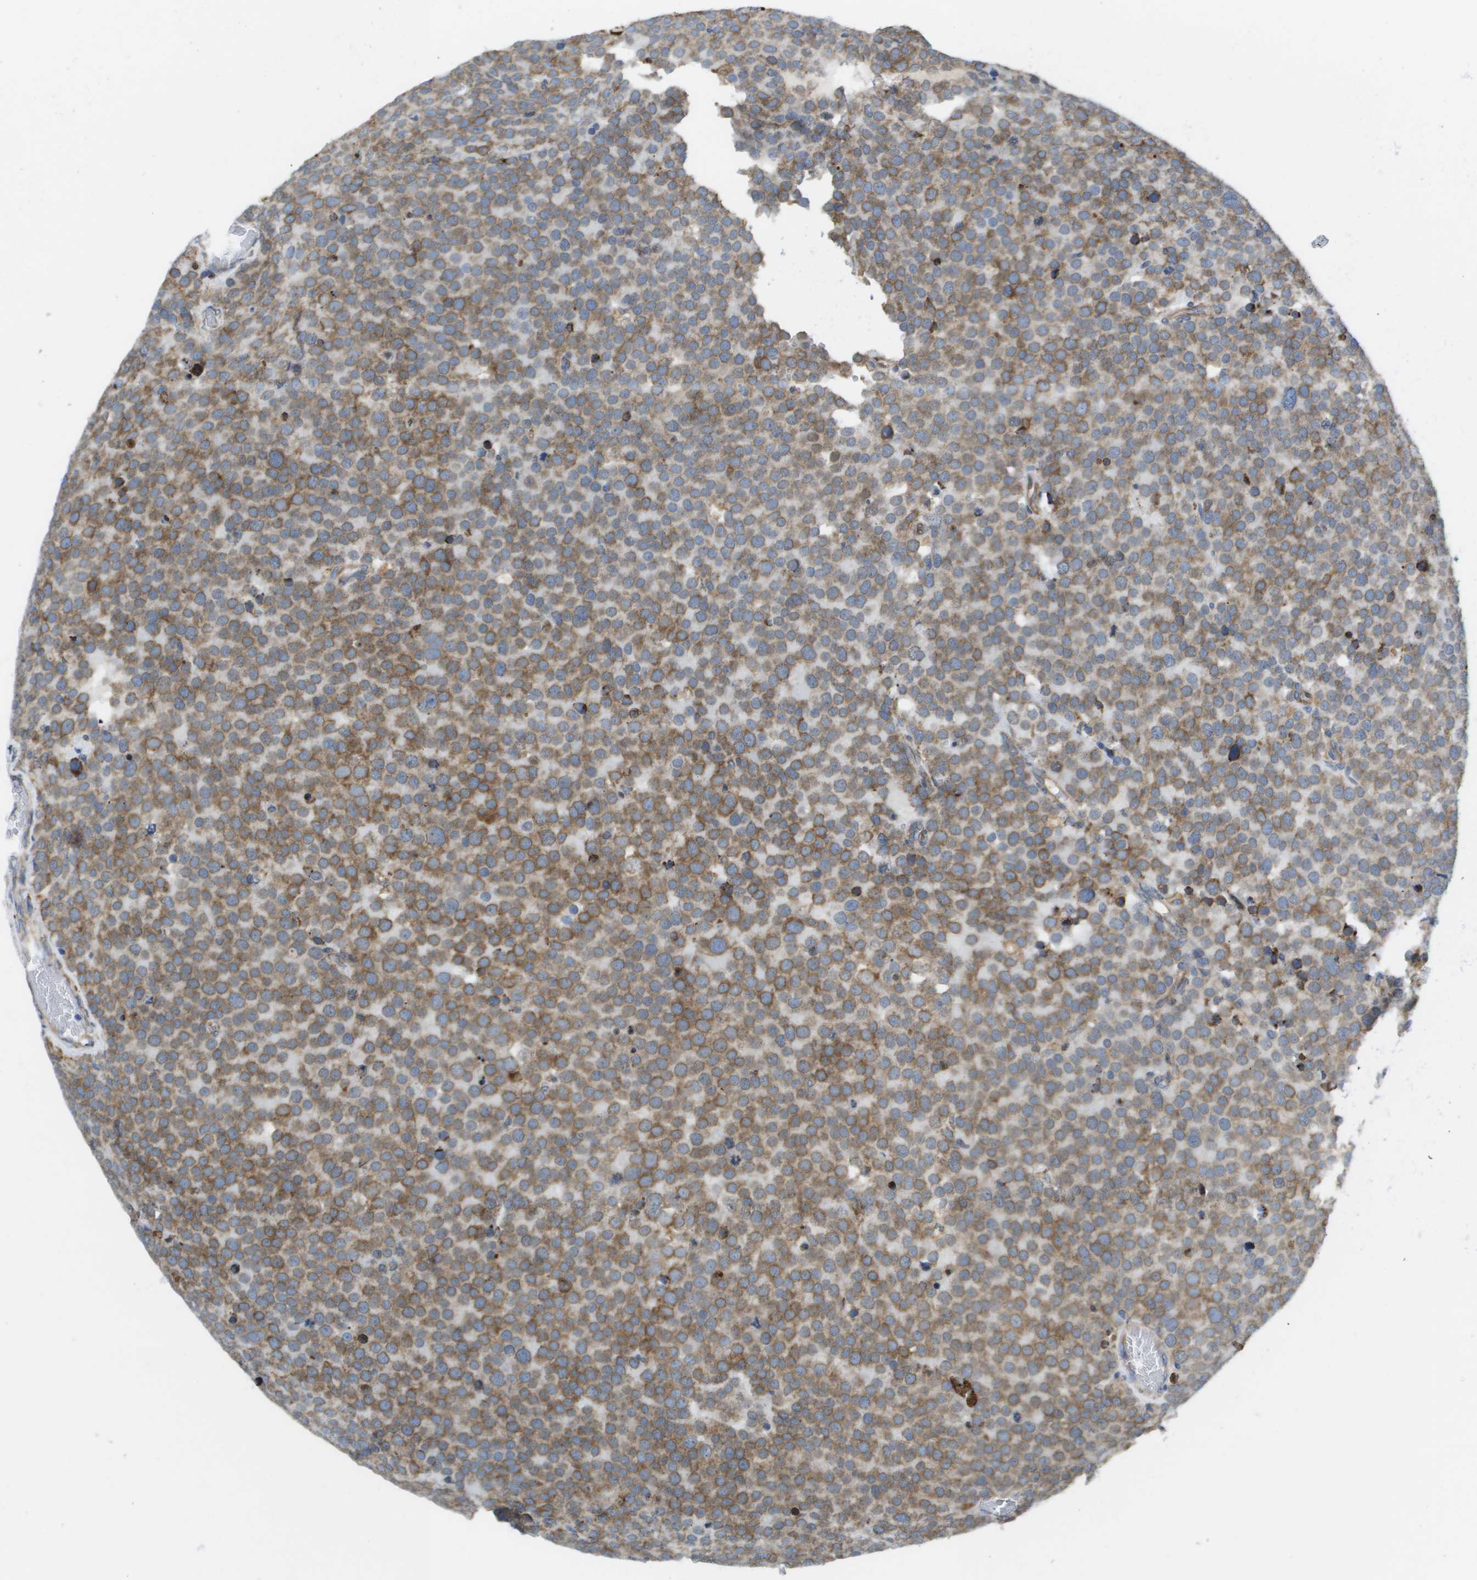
{"staining": {"intensity": "moderate", "quantity": ">75%", "location": "cytoplasmic/membranous"}, "tissue": "testis cancer", "cell_type": "Tumor cells", "image_type": "cancer", "snomed": [{"axis": "morphology", "description": "Normal tissue, NOS"}, {"axis": "morphology", "description": "Seminoma, NOS"}, {"axis": "topography", "description": "Testis"}], "caption": "Immunohistochemical staining of human testis seminoma exhibits medium levels of moderate cytoplasmic/membranous protein staining in about >75% of tumor cells.", "gene": "ST3GAL2", "patient": {"sex": "male", "age": 71}}